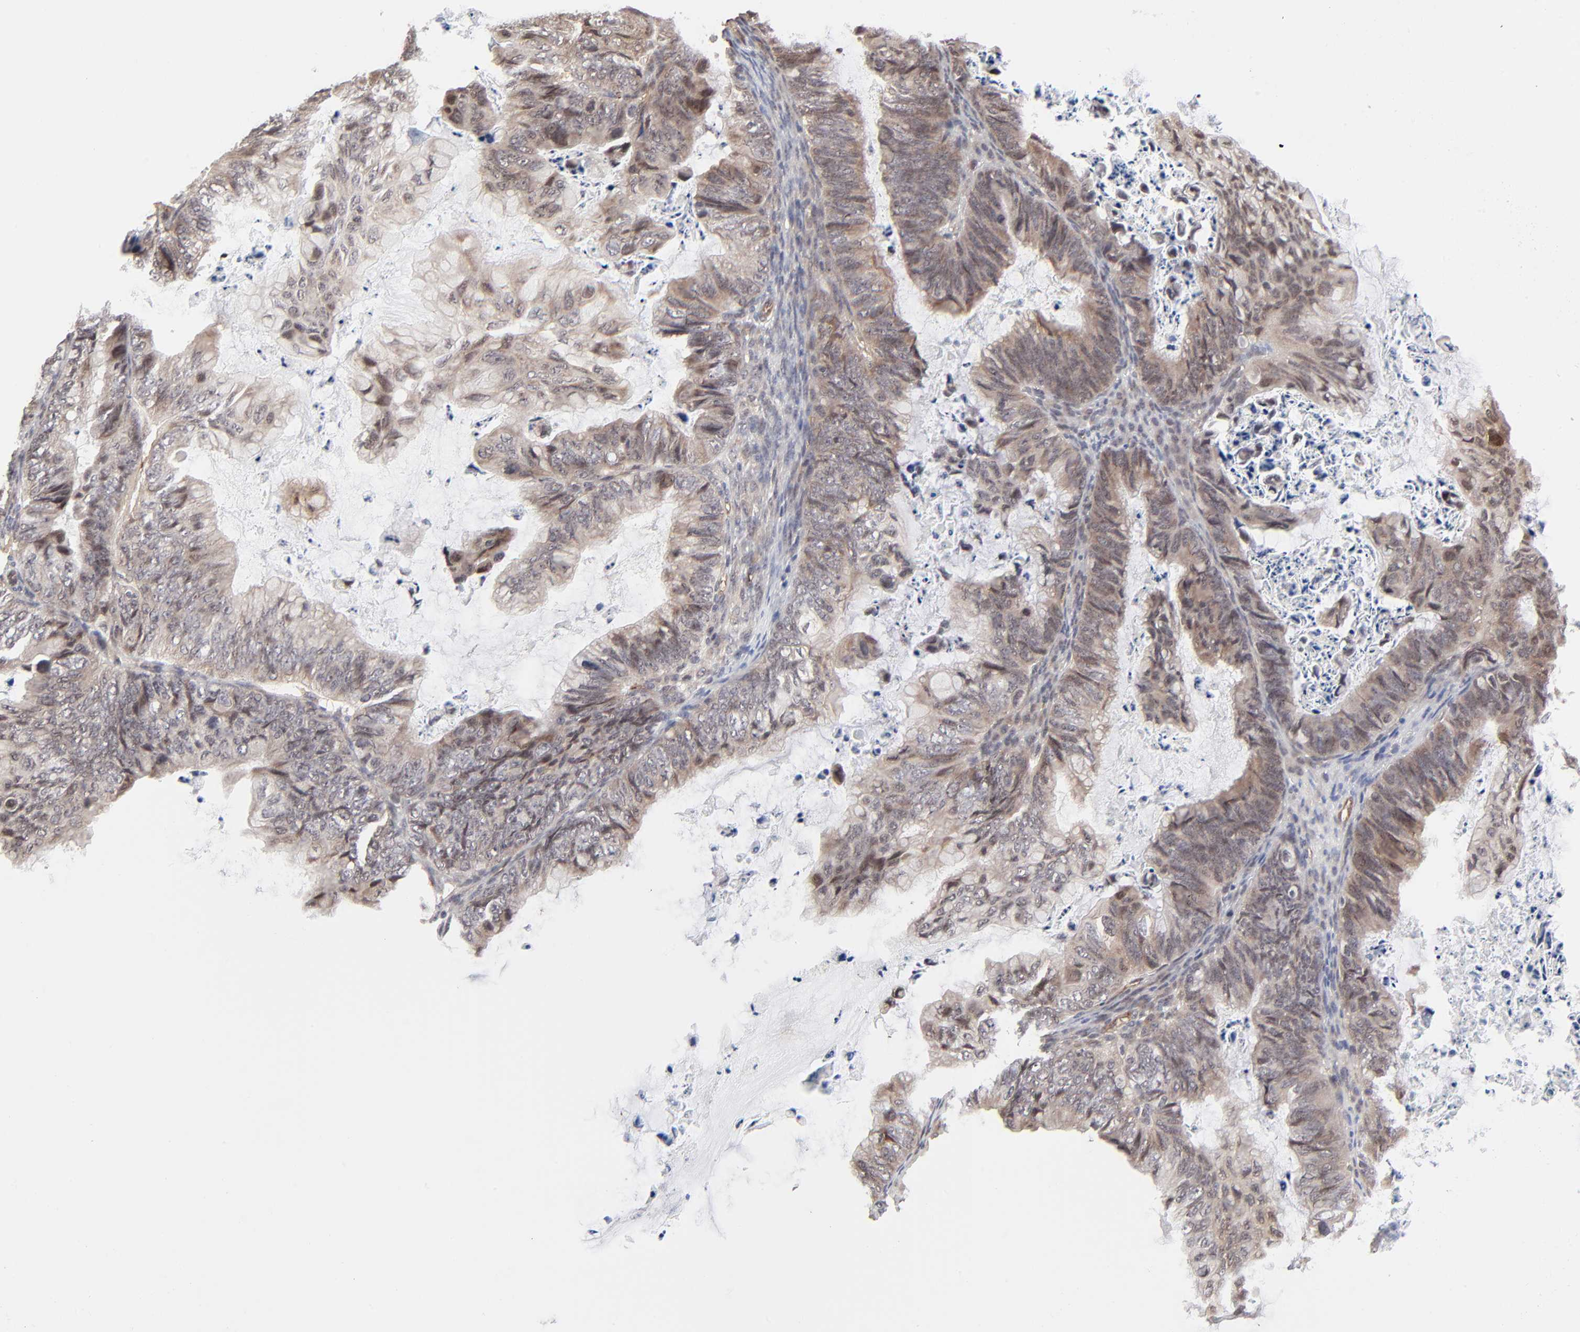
{"staining": {"intensity": "weak", "quantity": ">75%", "location": "cytoplasmic/membranous,nuclear"}, "tissue": "ovarian cancer", "cell_type": "Tumor cells", "image_type": "cancer", "snomed": [{"axis": "morphology", "description": "Cystadenocarcinoma, mucinous, NOS"}, {"axis": "topography", "description": "Ovary"}], "caption": "Human mucinous cystadenocarcinoma (ovarian) stained with a protein marker reveals weak staining in tumor cells.", "gene": "CASP10", "patient": {"sex": "female", "age": 36}}